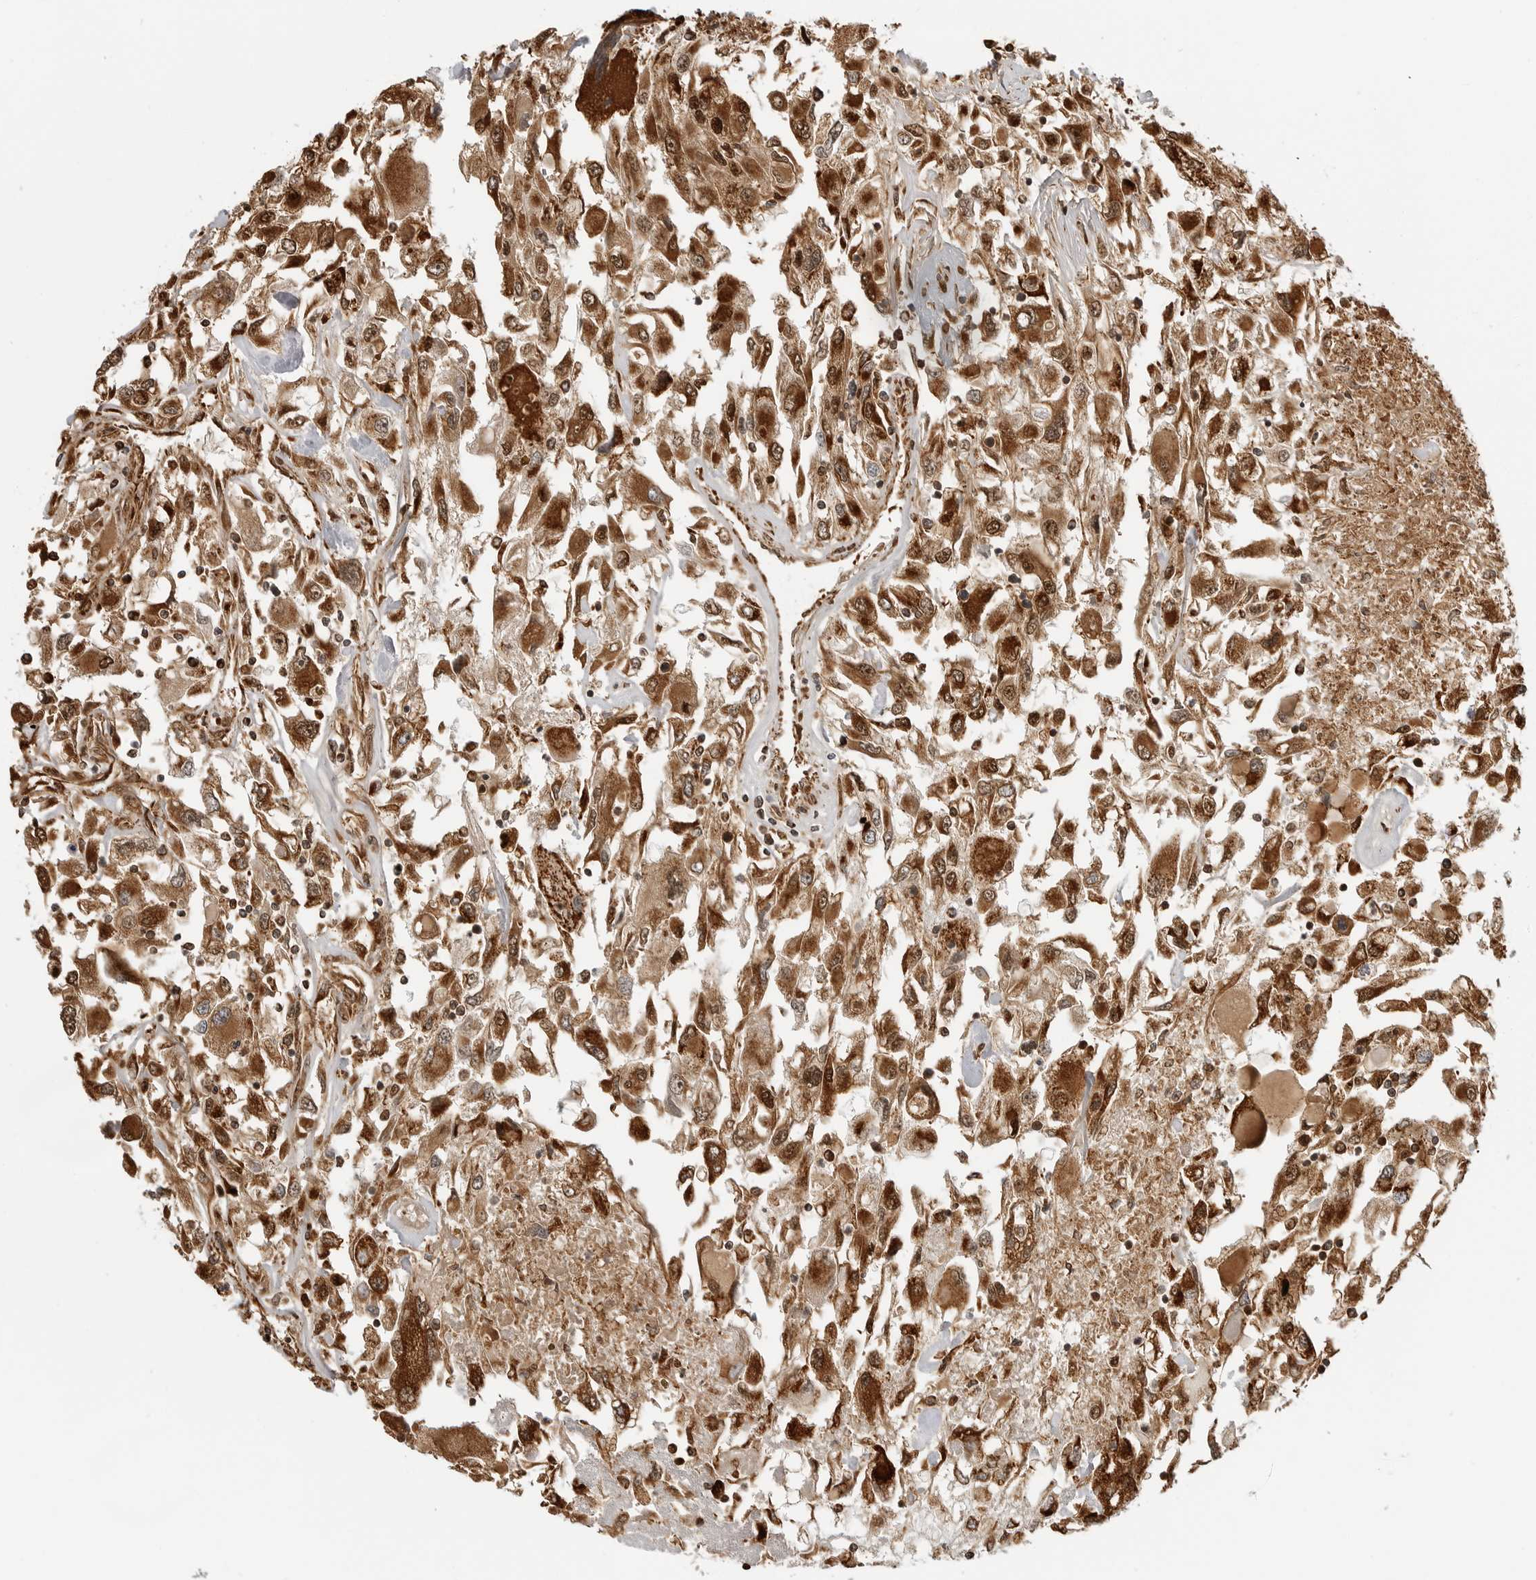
{"staining": {"intensity": "strong", "quantity": ">75%", "location": "cytoplasmic/membranous,nuclear"}, "tissue": "renal cancer", "cell_type": "Tumor cells", "image_type": "cancer", "snomed": [{"axis": "morphology", "description": "Adenocarcinoma, NOS"}, {"axis": "topography", "description": "Kidney"}], "caption": "Protein staining of renal cancer (adenocarcinoma) tissue displays strong cytoplasmic/membranous and nuclear expression in approximately >75% of tumor cells.", "gene": "BMP2K", "patient": {"sex": "female", "age": 52}}